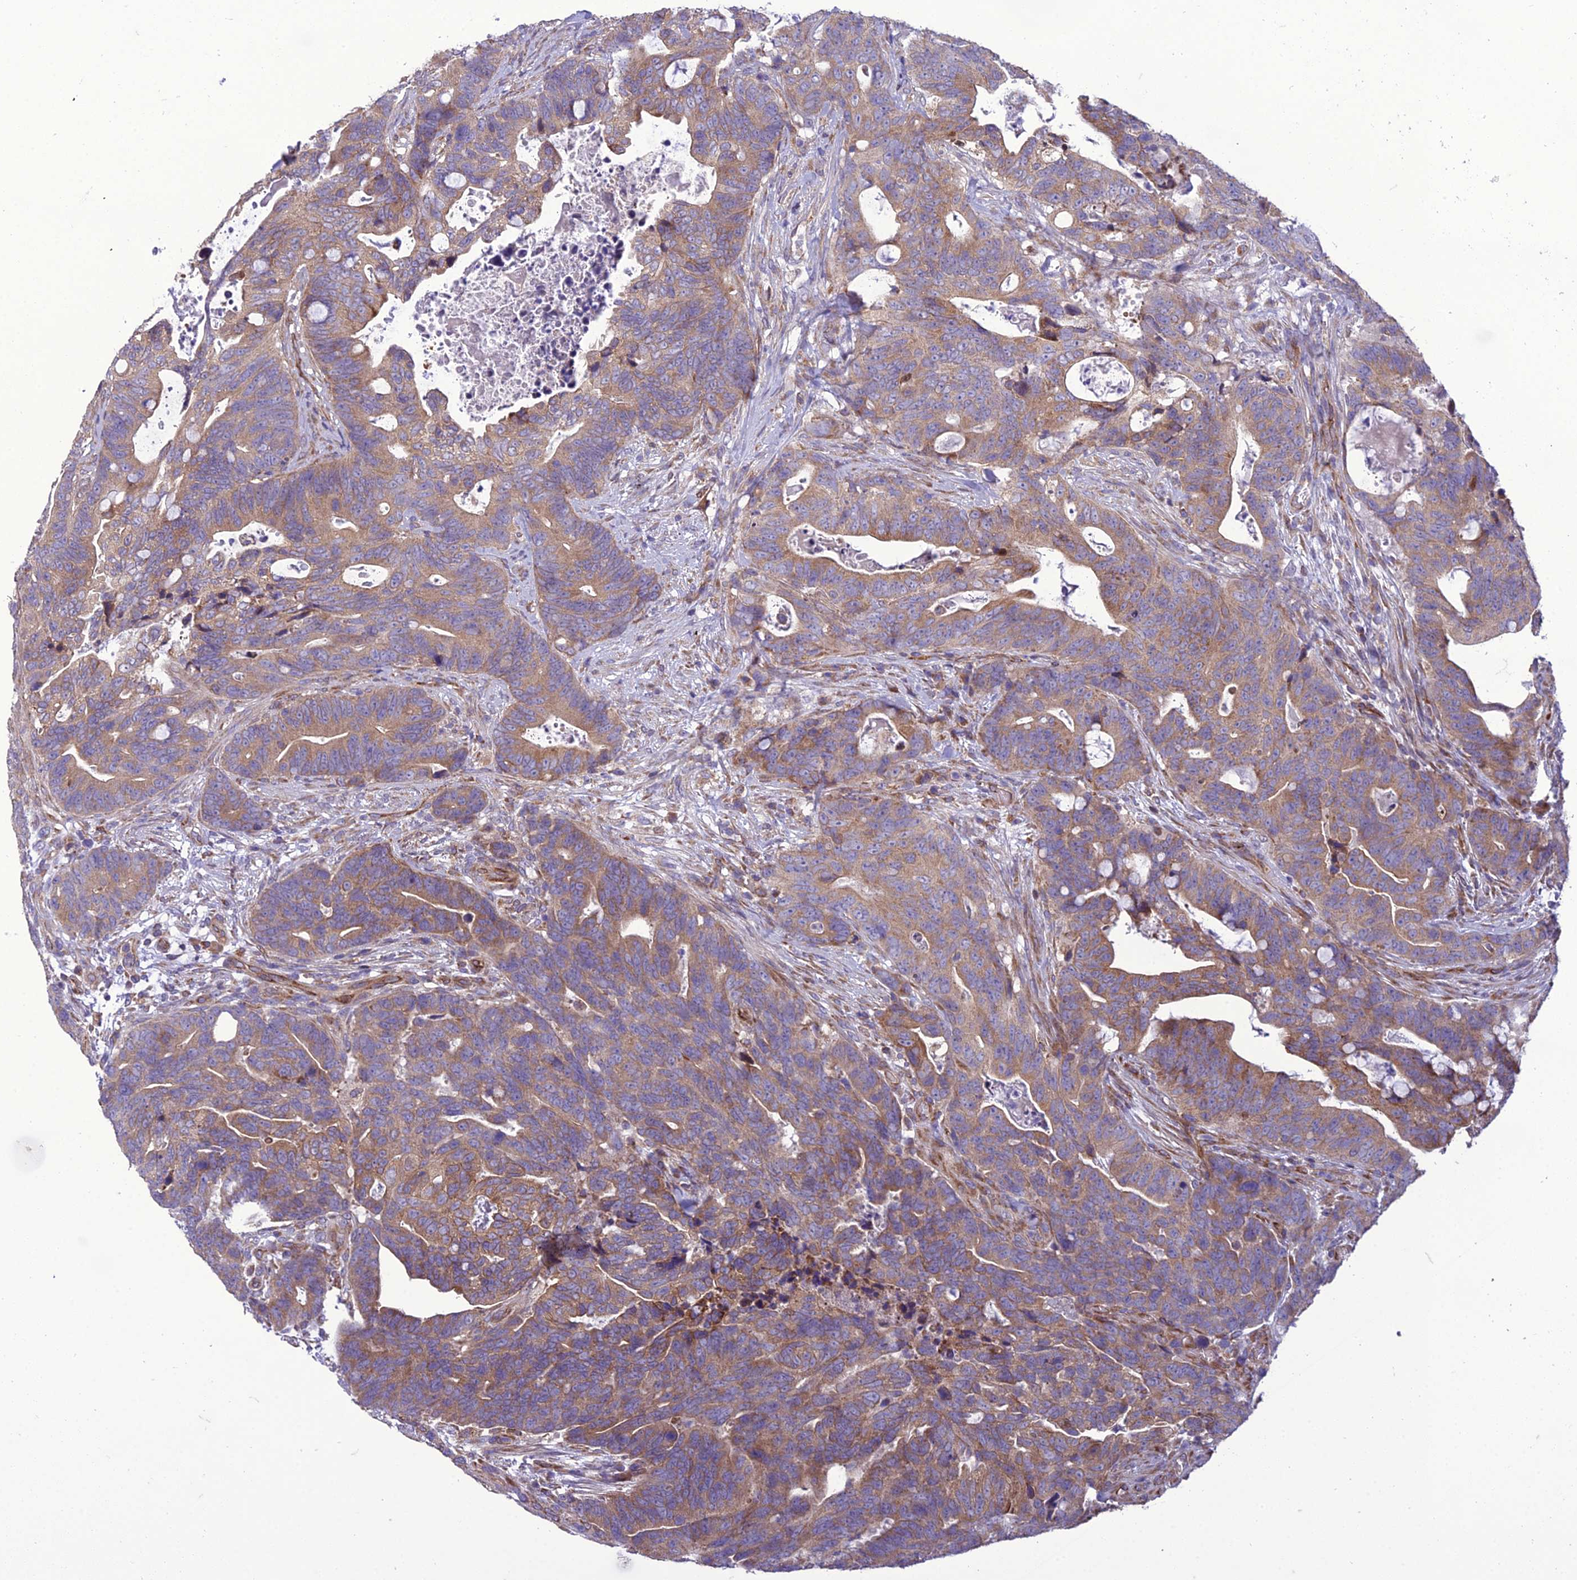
{"staining": {"intensity": "moderate", "quantity": ">75%", "location": "cytoplasmic/membranous"}, "tissue": "colorectal cancer", "cell_type": "Tumor cells", "image_type": "cancer", "snomed": [{"axis": "morphology", "description": "Adenocarcinoma, NOS"}, {"axis": "topography", "description": "Colon"}], "caption": "An immunohistochemistry histopathology image of tumor tissue is shown. Protein staining in brown shows moderate cytoplasmic/membranous positivity in colorectal cancer (adenocarcinoma) within tumor cells. (Stains: DAB (3,3'-diaminobenzidine) in brown, nuclei in blue, Microscopy: brightfield microscopy at high magnification).", "gene": "GIMAP1", "patient": {"sex": "female", "age": 82}}